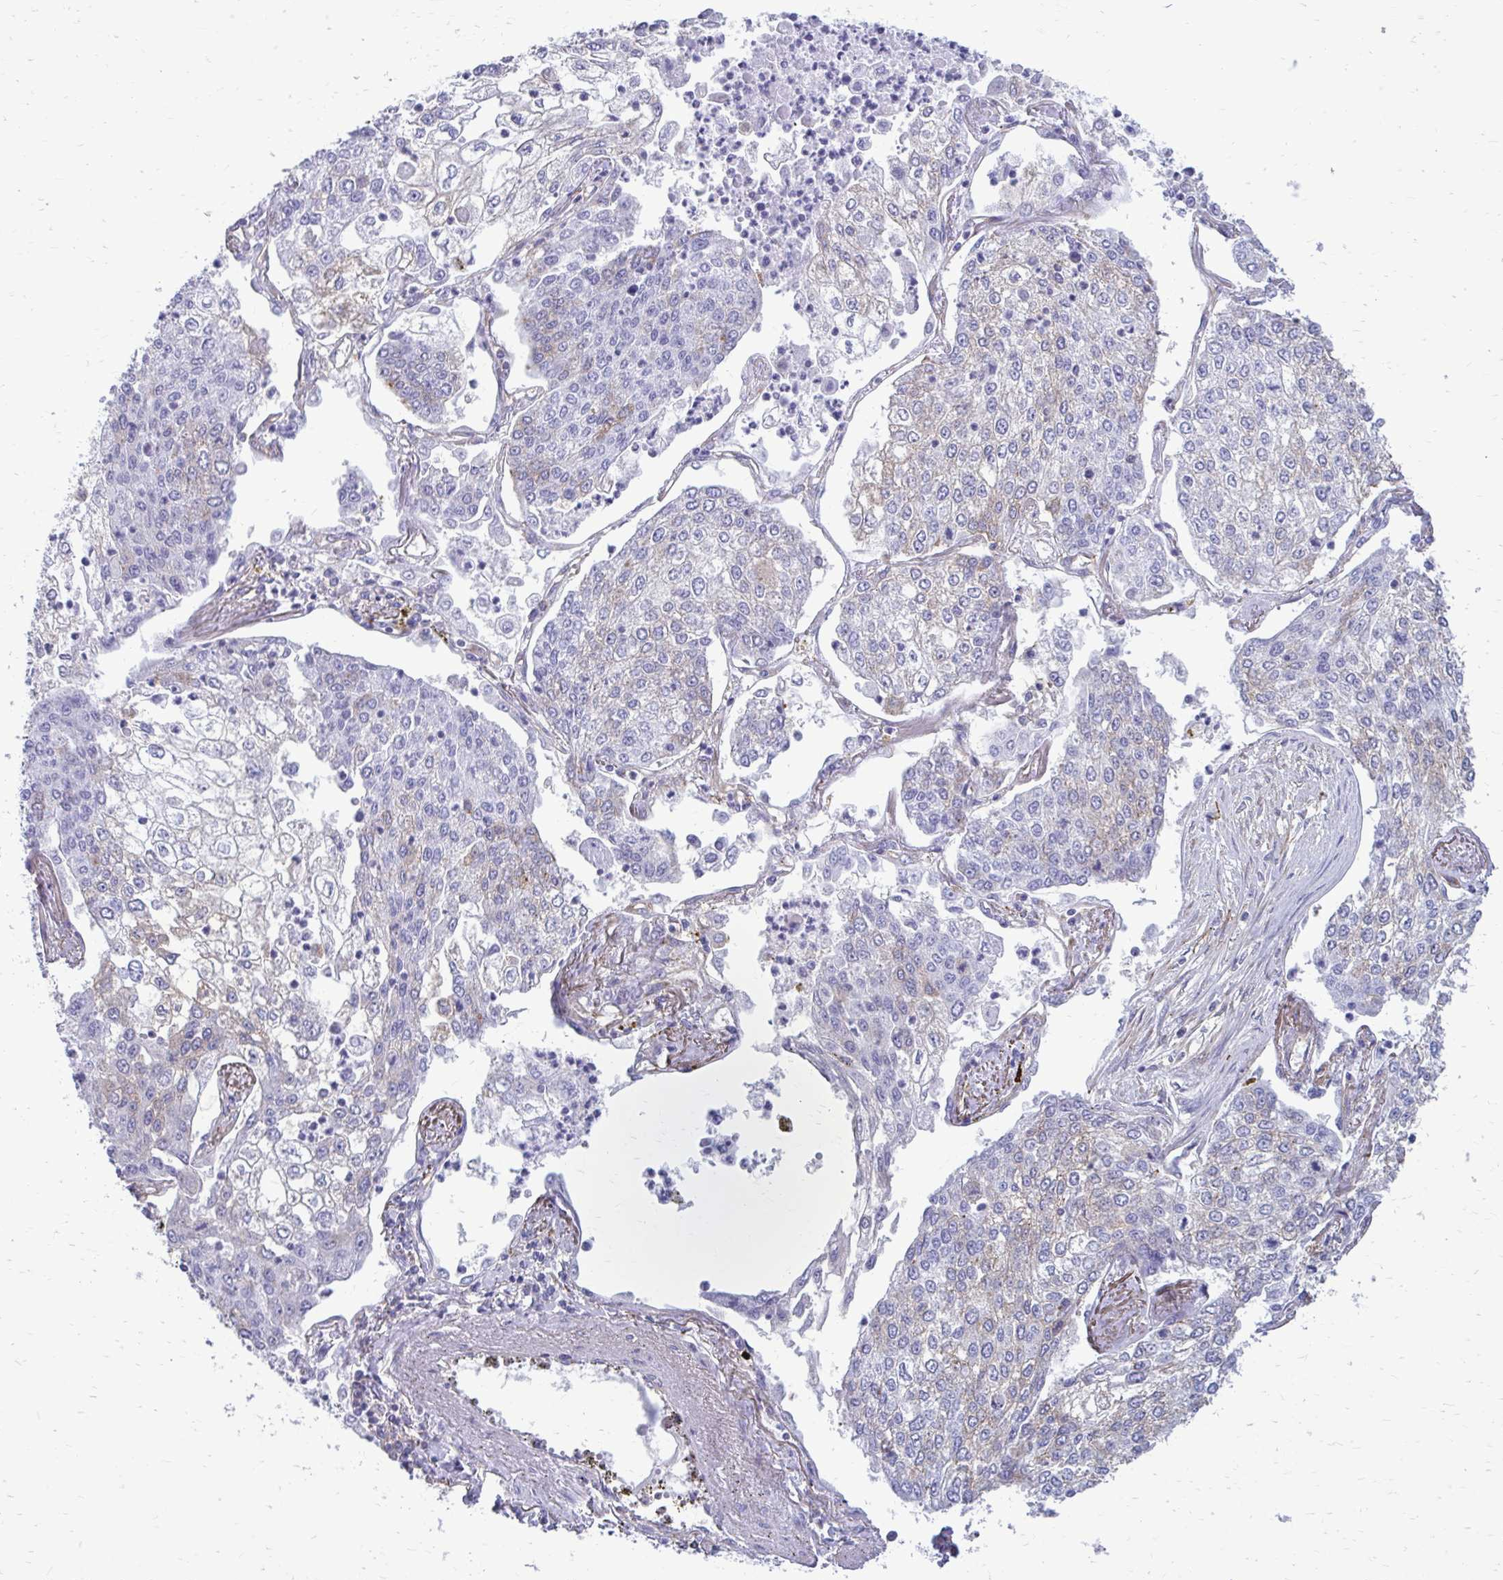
{"staining": {"intensity": "negative", "quantity": "none", "location": "none"}, "tissue": "lung cancer", "cell_type": "Tumor cells", "image_type": "cancer", "snomed": [{"axis": "morphology", "description": "Squamous cell carcinoma, NOS"}, {"axis": "topography", "description": "Lung"}], "caption": "Immunohistochemical staining of lung cancer (squamous cell carcinoma) reveals no significant expression in tumor cells.", "gene": "CLTA", "patient": {"sex": "male", "age": 74}}